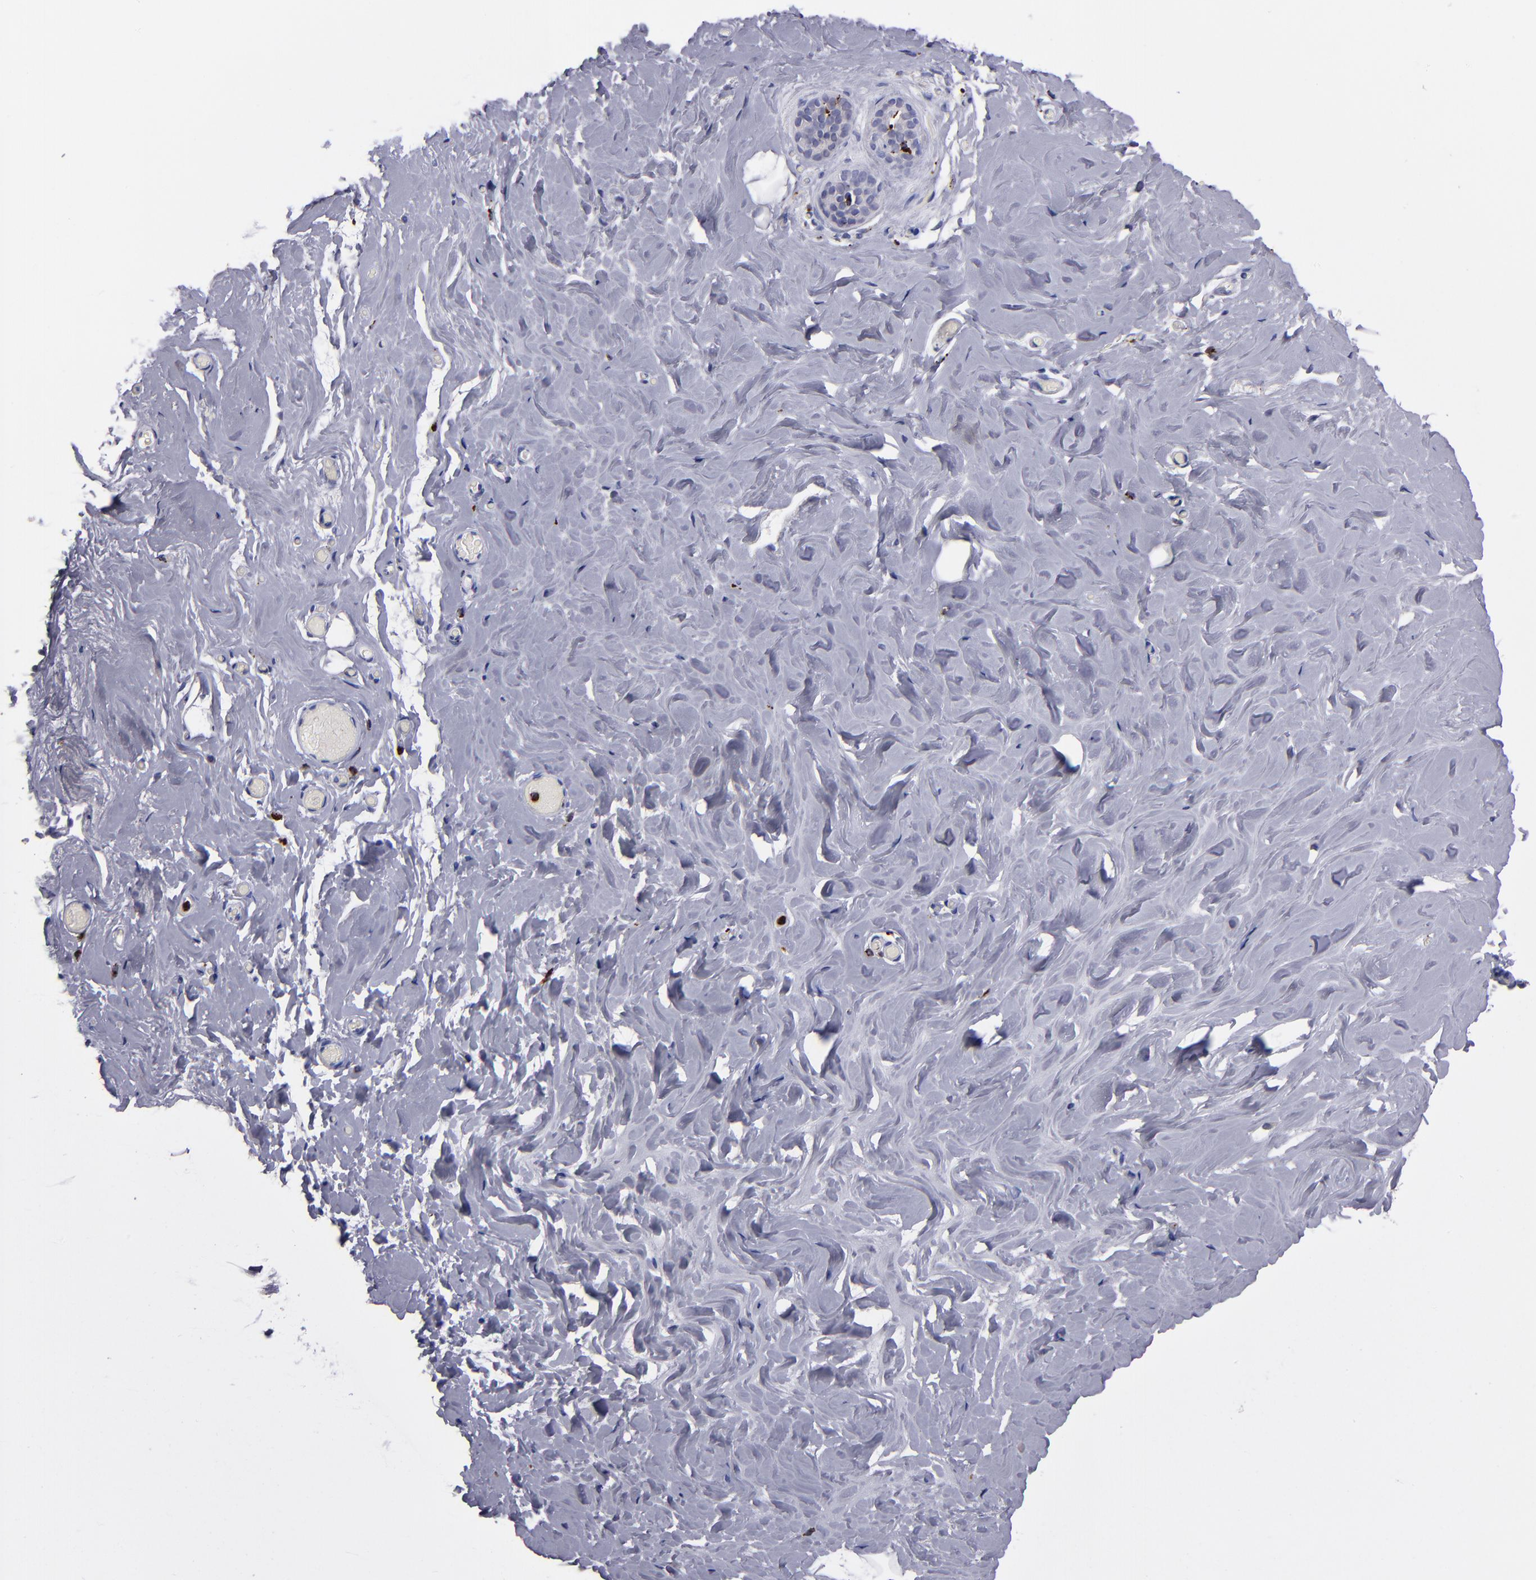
{"staining": {"intensity": "negative", "quantity": "none", "location": "none"}, "tissue": "breast", "cell_type": "Glandular cells", "image_type": "normal", "snomed": [{"axis": "morphology", "description": "Normal tissue, NOS"}, {"axis": "topography", "description": "Breast"}], "caption": "Normal breast was stained to show a protein in brown. There is no significant expression in glandular cells.", "gene": "CTSS", "patient": {"sex": "female", "age": 75}}